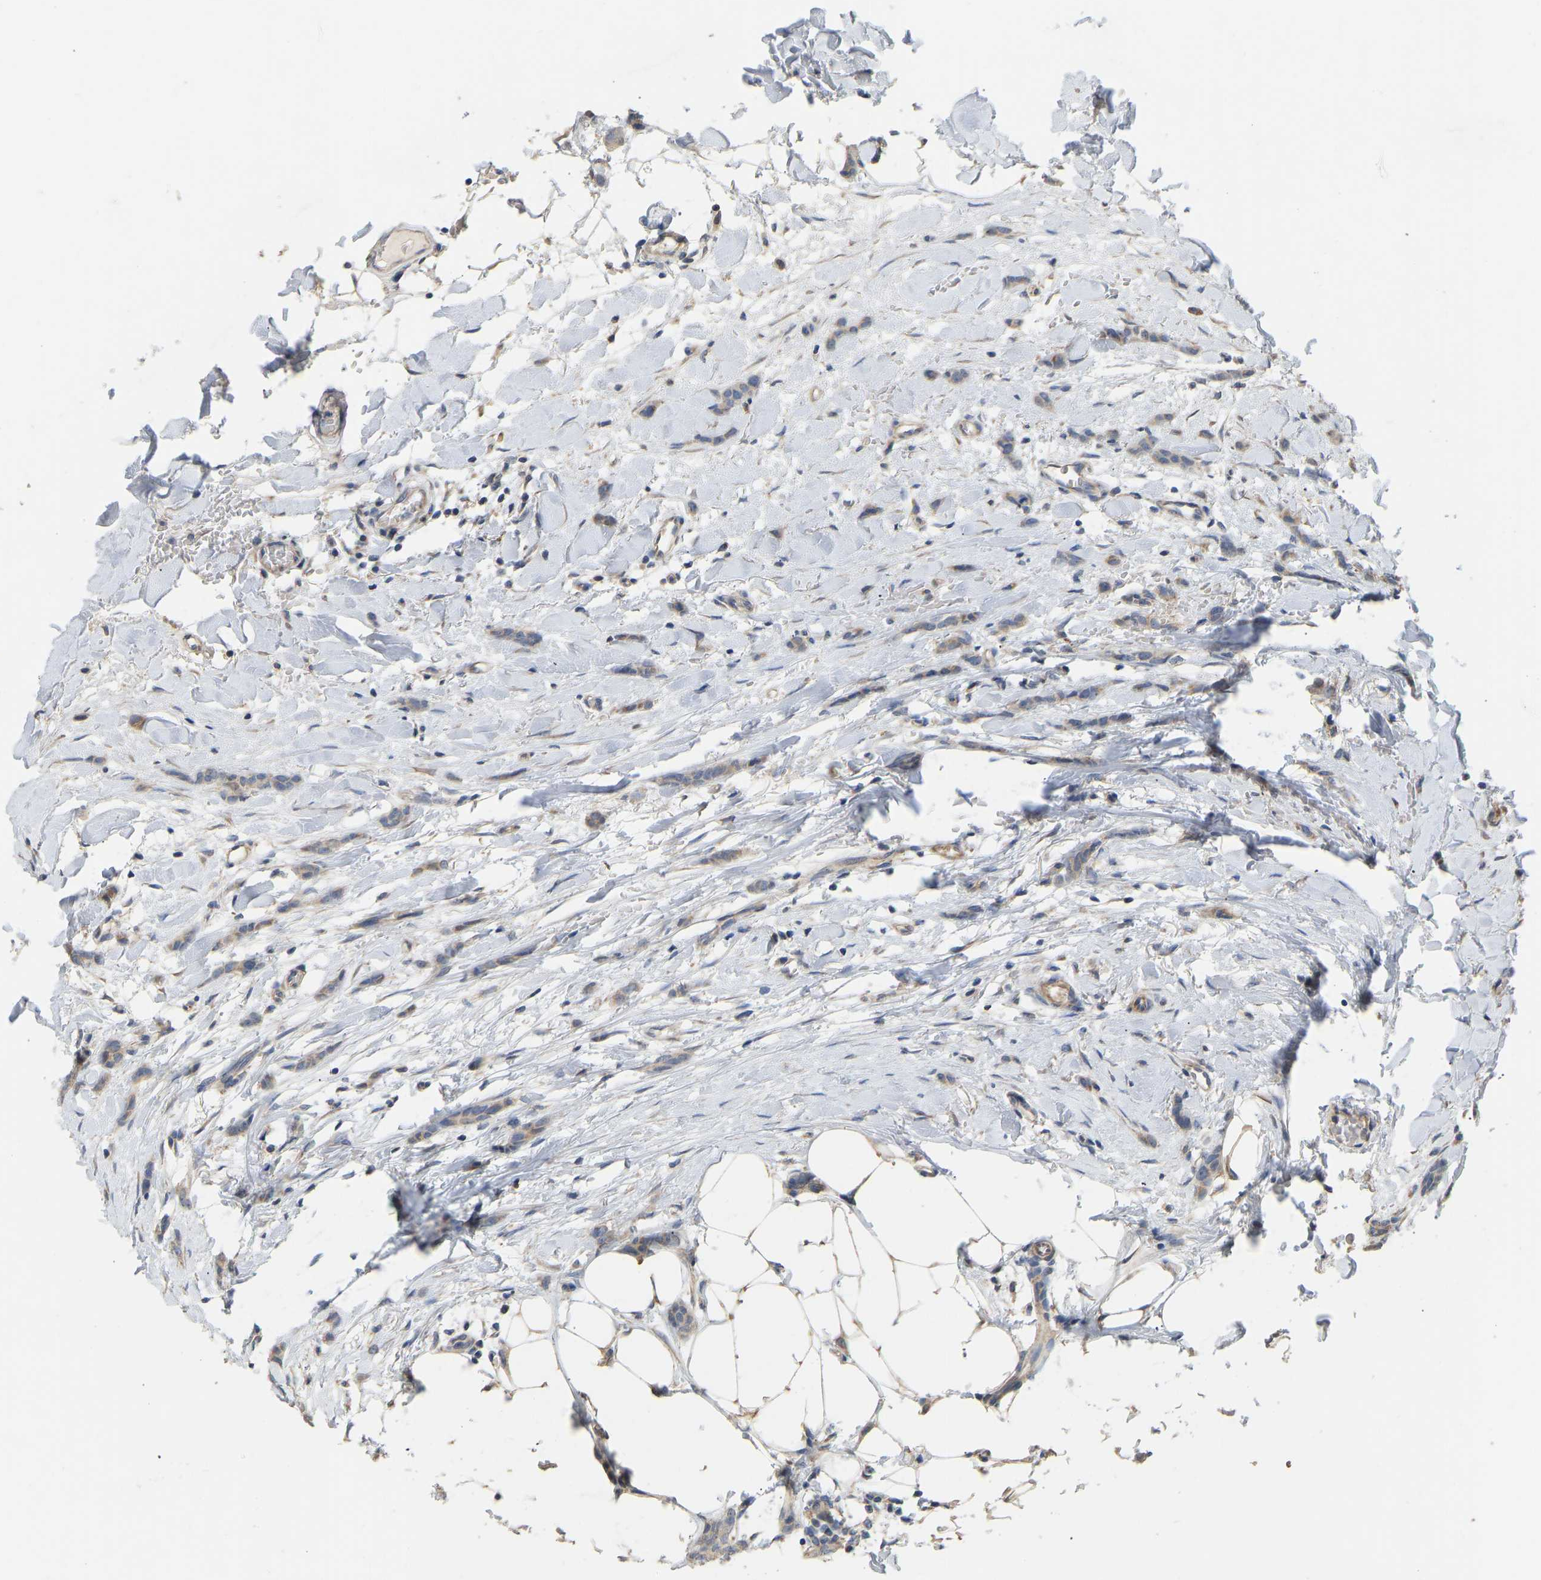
{"staining": {"intensity": "weak", "quantity": "25%-75%", "location": "cytoplasmic/membranous"}, "tissue": "breast cancer", "cell_type": "Tumor cells", "image_type": "cancer", "snomed": [{"axis": "morphology", "description": "Lobular carcinoma"}, {"axis": "topography", "description": "Skin"}, {"axis": "topography", "description": "Breast"}], "caption": "There is low levels of weak cytoplasmic/membranous expression in tumor cells of breast cancer, as demonstrated by immunohistochemical staining (brown color).", "gene": "HACD2", "patient": {"sex": "female", "age": 46}}